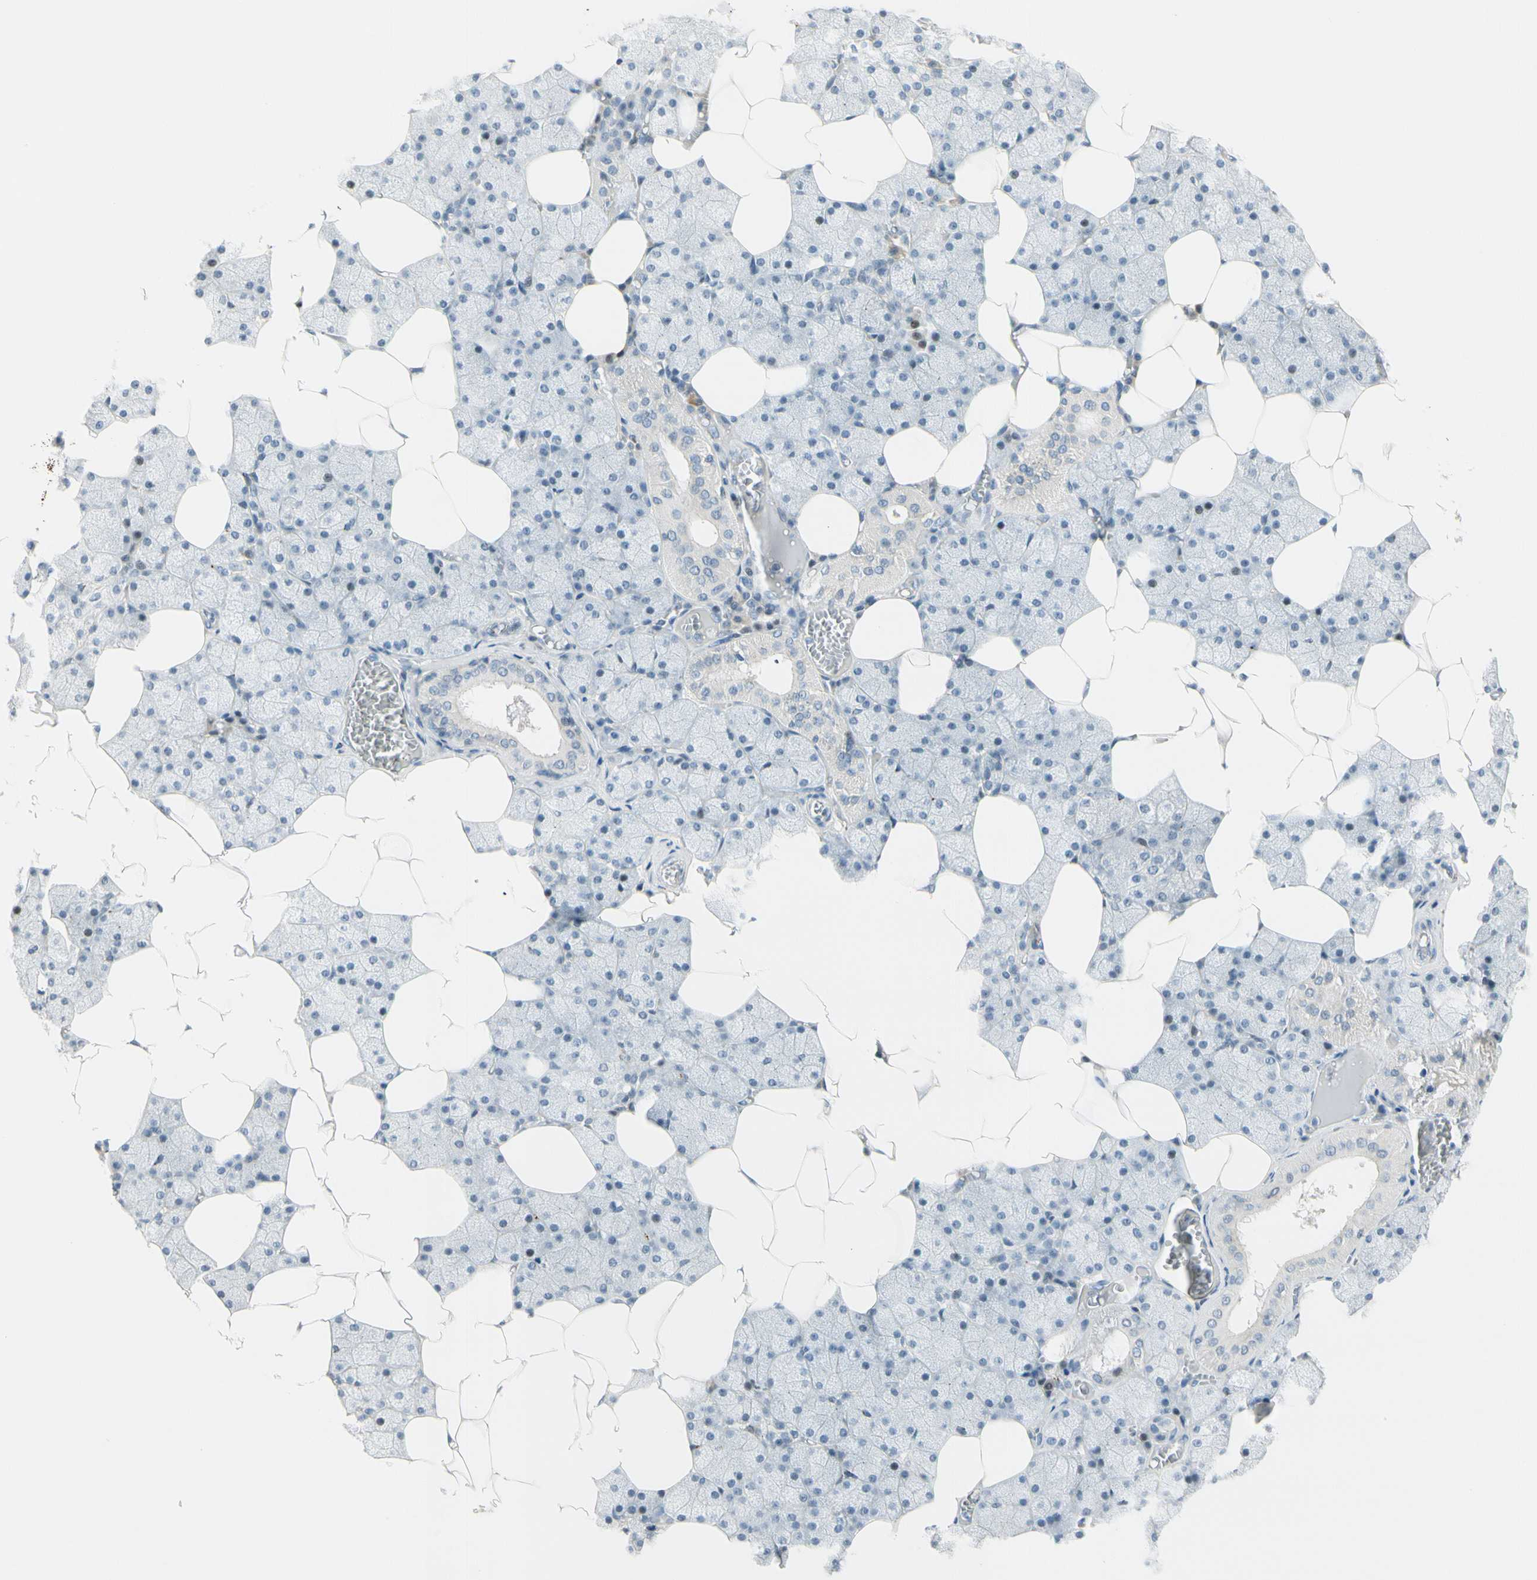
{"staining": {"intensity": "negative", "quantity": "none", "location": "none"}, "tissue": "salivary gland", "cell_type": "Glandular cells", "image_type": "normal", "snomed": [{"axis": "morphology", "description": "Normal tissue, NOS"}, {"axis": "topography", "description": "Salivary gland"}], "caption": "This is an IHC histopathology image of normal salivary gland. There is no expression in glandular cells.", "gene": "B4GALNT1", "patient": {"sex": "male", "age": 62}}